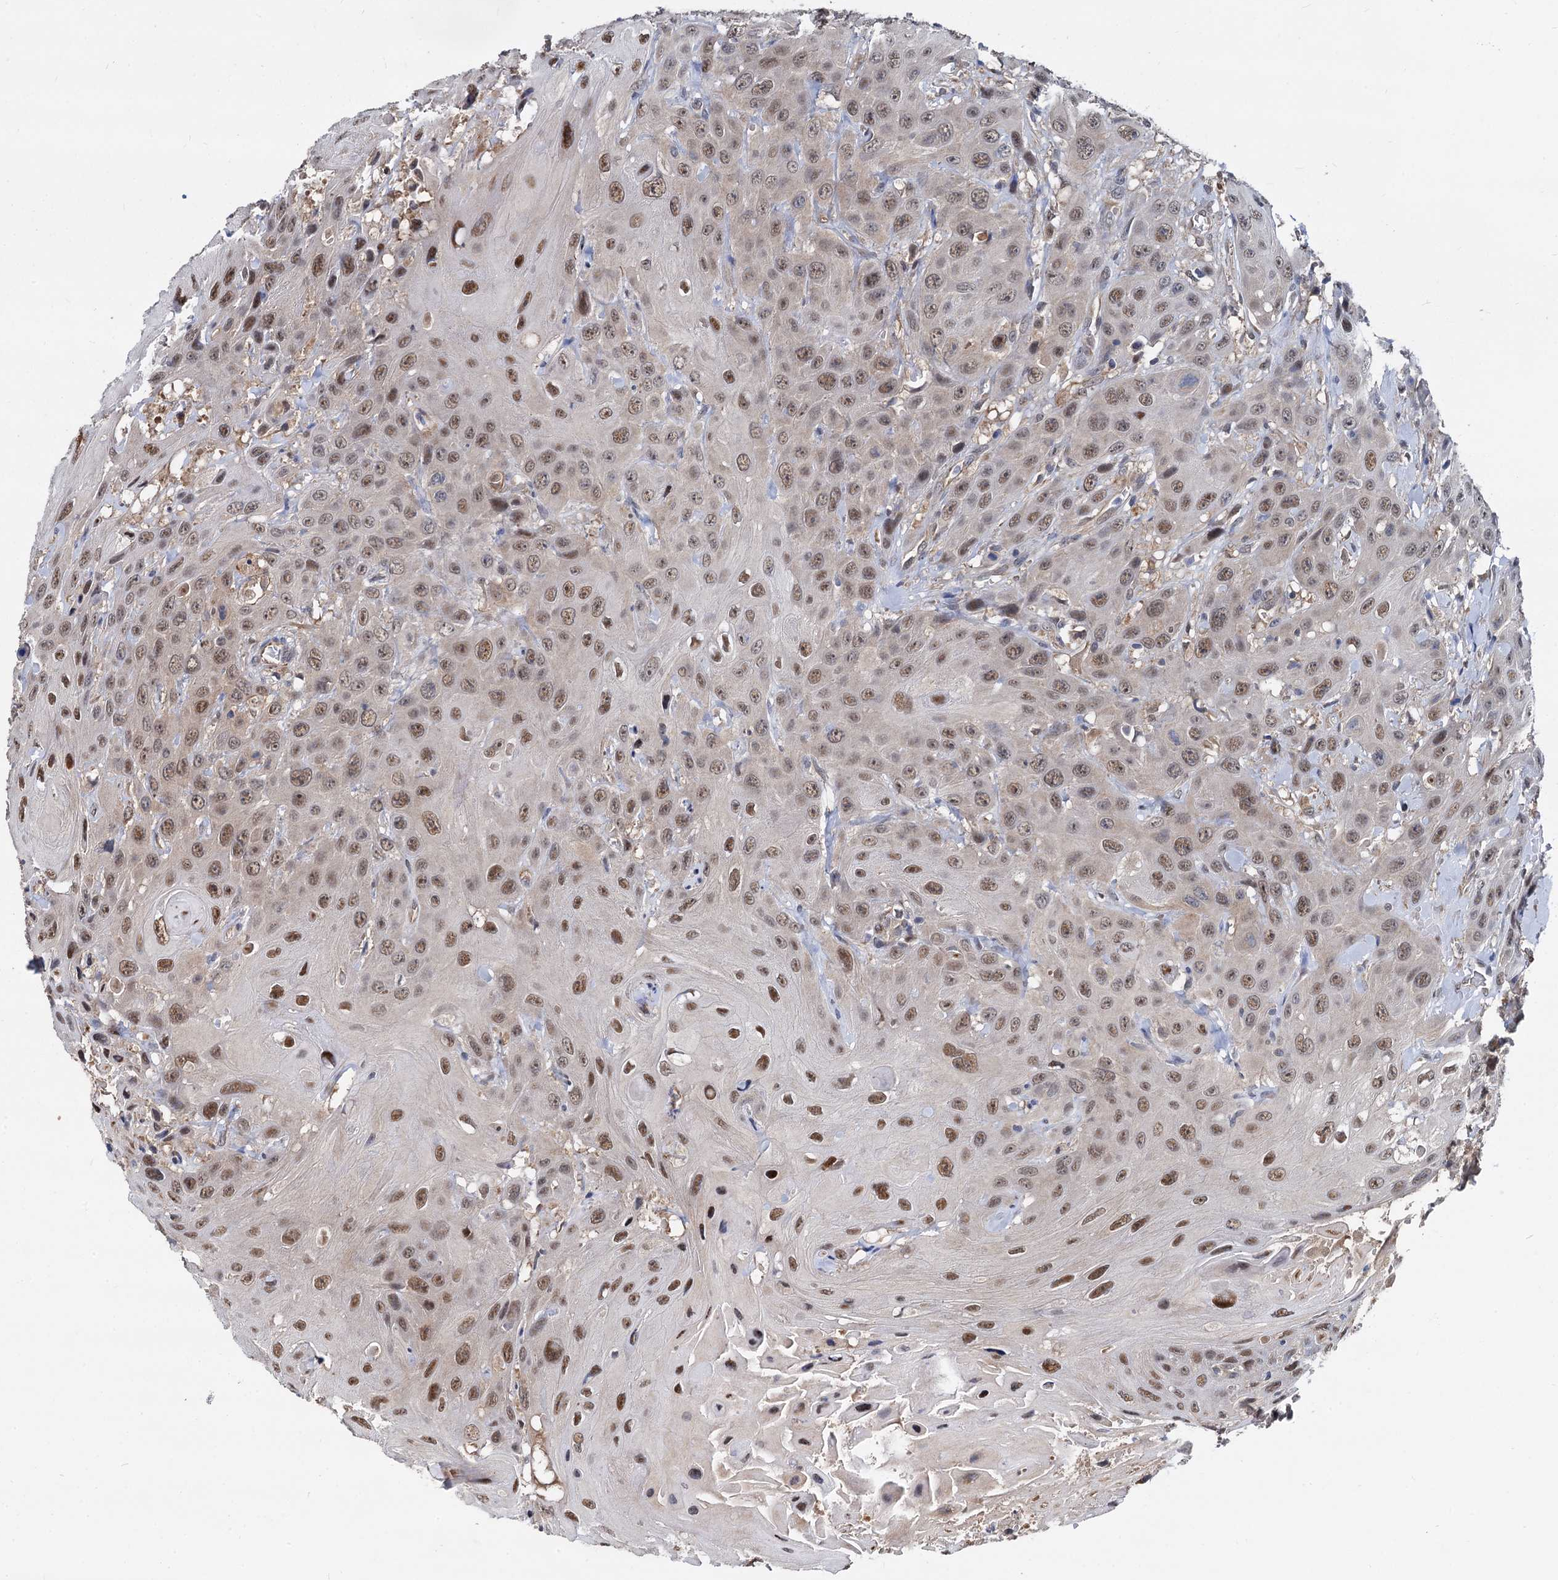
{"staining": {"intensity": "moderate", "quantity": ">75%", "location": "nuclear"}, "tissue": "head and neck cancer", "cell_type": "Tumor cells", "image_type": "cancer", "snomed": [{"axis": "morphology", "description": "Squamous cell carcinoma, NOS"}, {"axis": "topography", "description": "Head-Neck"}], "caption": "An immunohistochemistry (IHC) histopathology image of neoplastic tissue is shown. Protein staining in brown labels moderate nuclear positivity in head and neck cancer within tumor cells.", "gene": "PSMD4", "patient": {"sex": "male", "age": 81}}